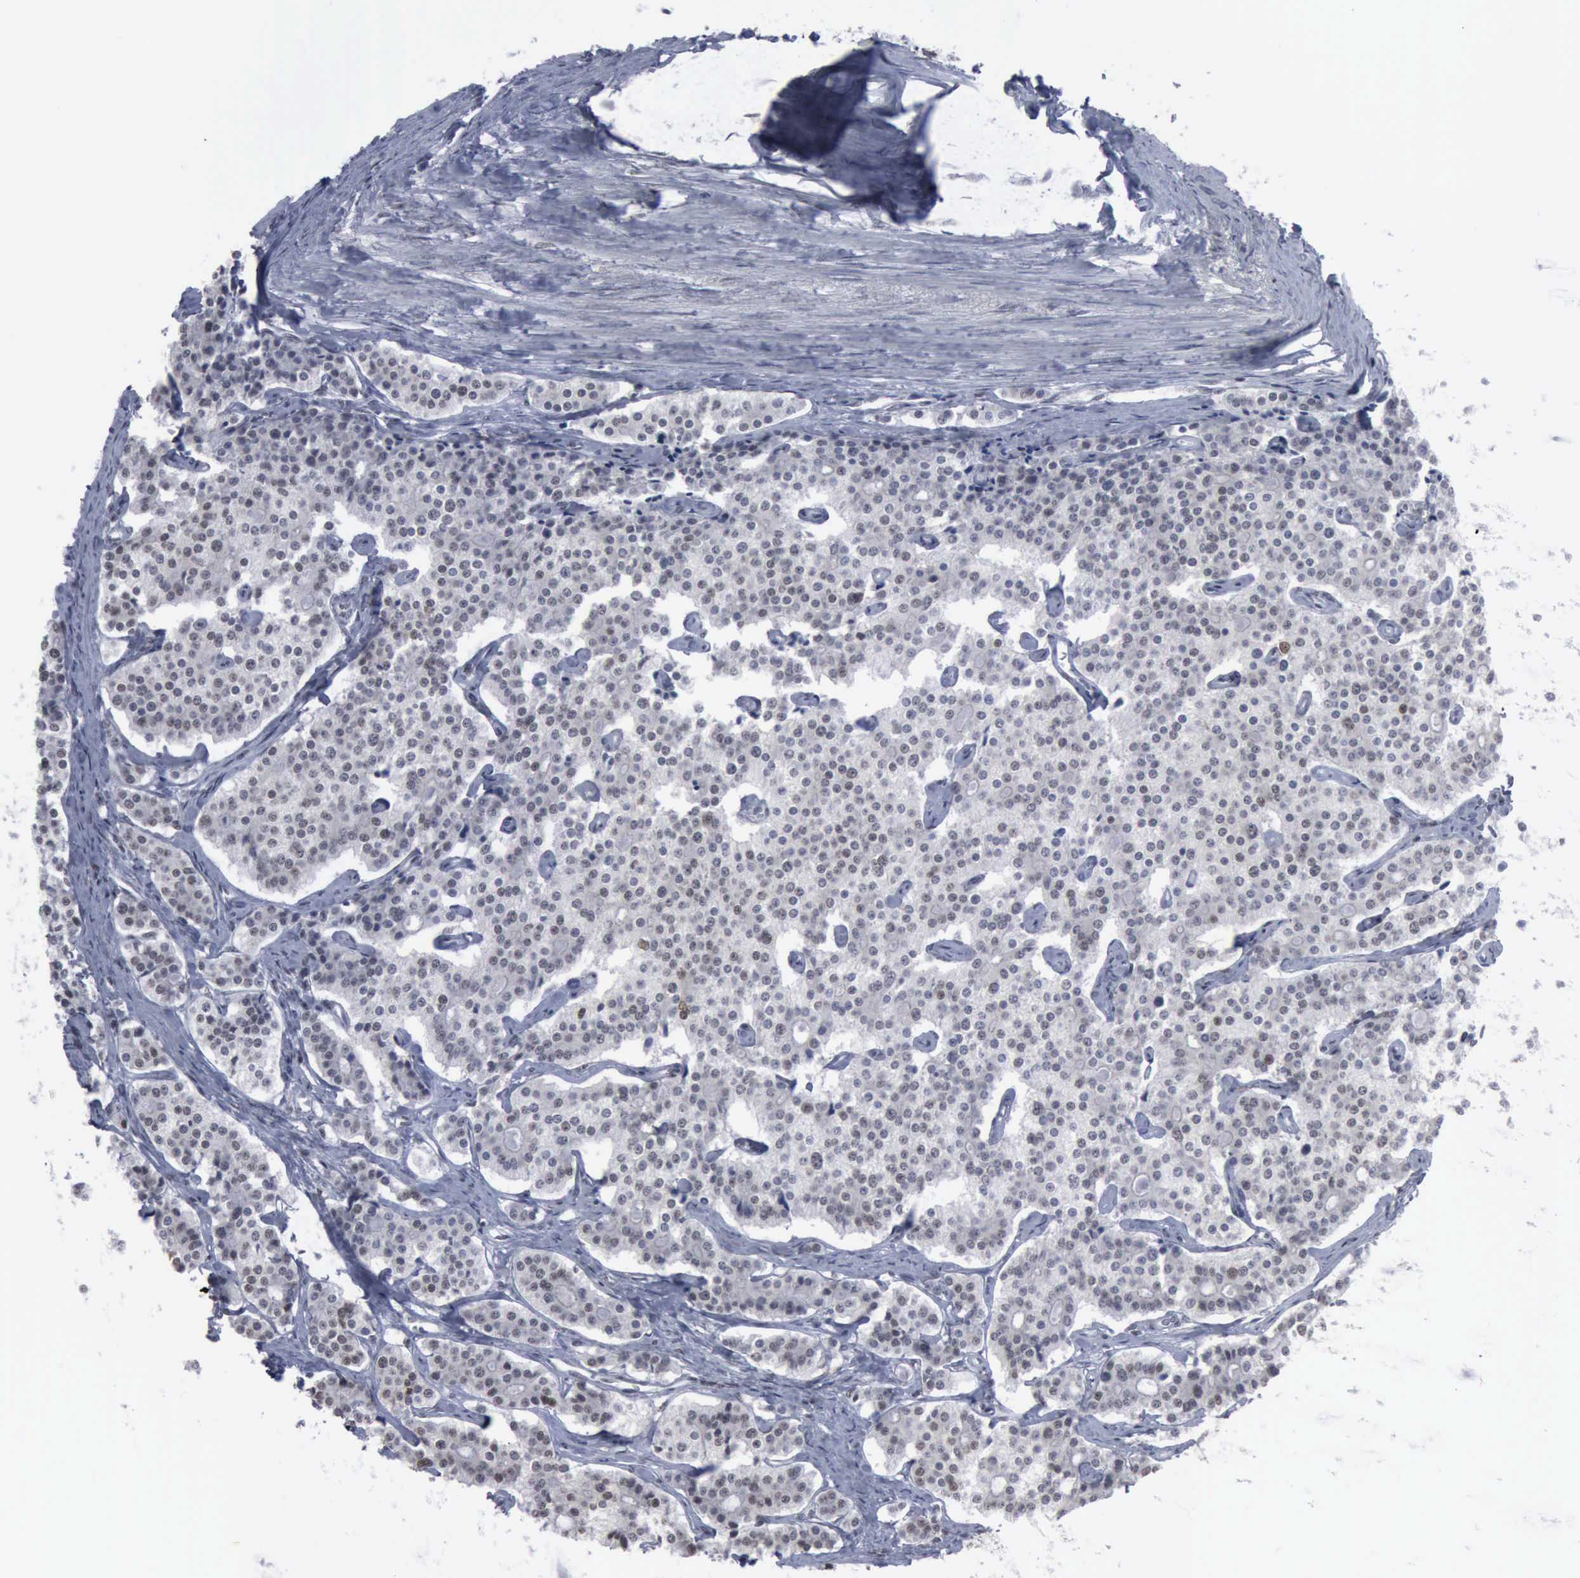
{"staining": {"intensity": "strong", "quantity": ">75%", "location": "nuclear"}, "tissue": "carcinoid", "cell_type": "Tumor cells", "image_type": "cancer", "snomed": [{"axis": "morphology", "description": "Carcinoid, malignant, NOS"}, {"axis": "topography", "description": "Small intestine"}], "caption": "Carcinoid stained for a protein (brown) reveals strong nuclear positive expression in about >75% of tumor cells.", "gene": "XPA", "patient": {"sex": "male", "age": 63}}